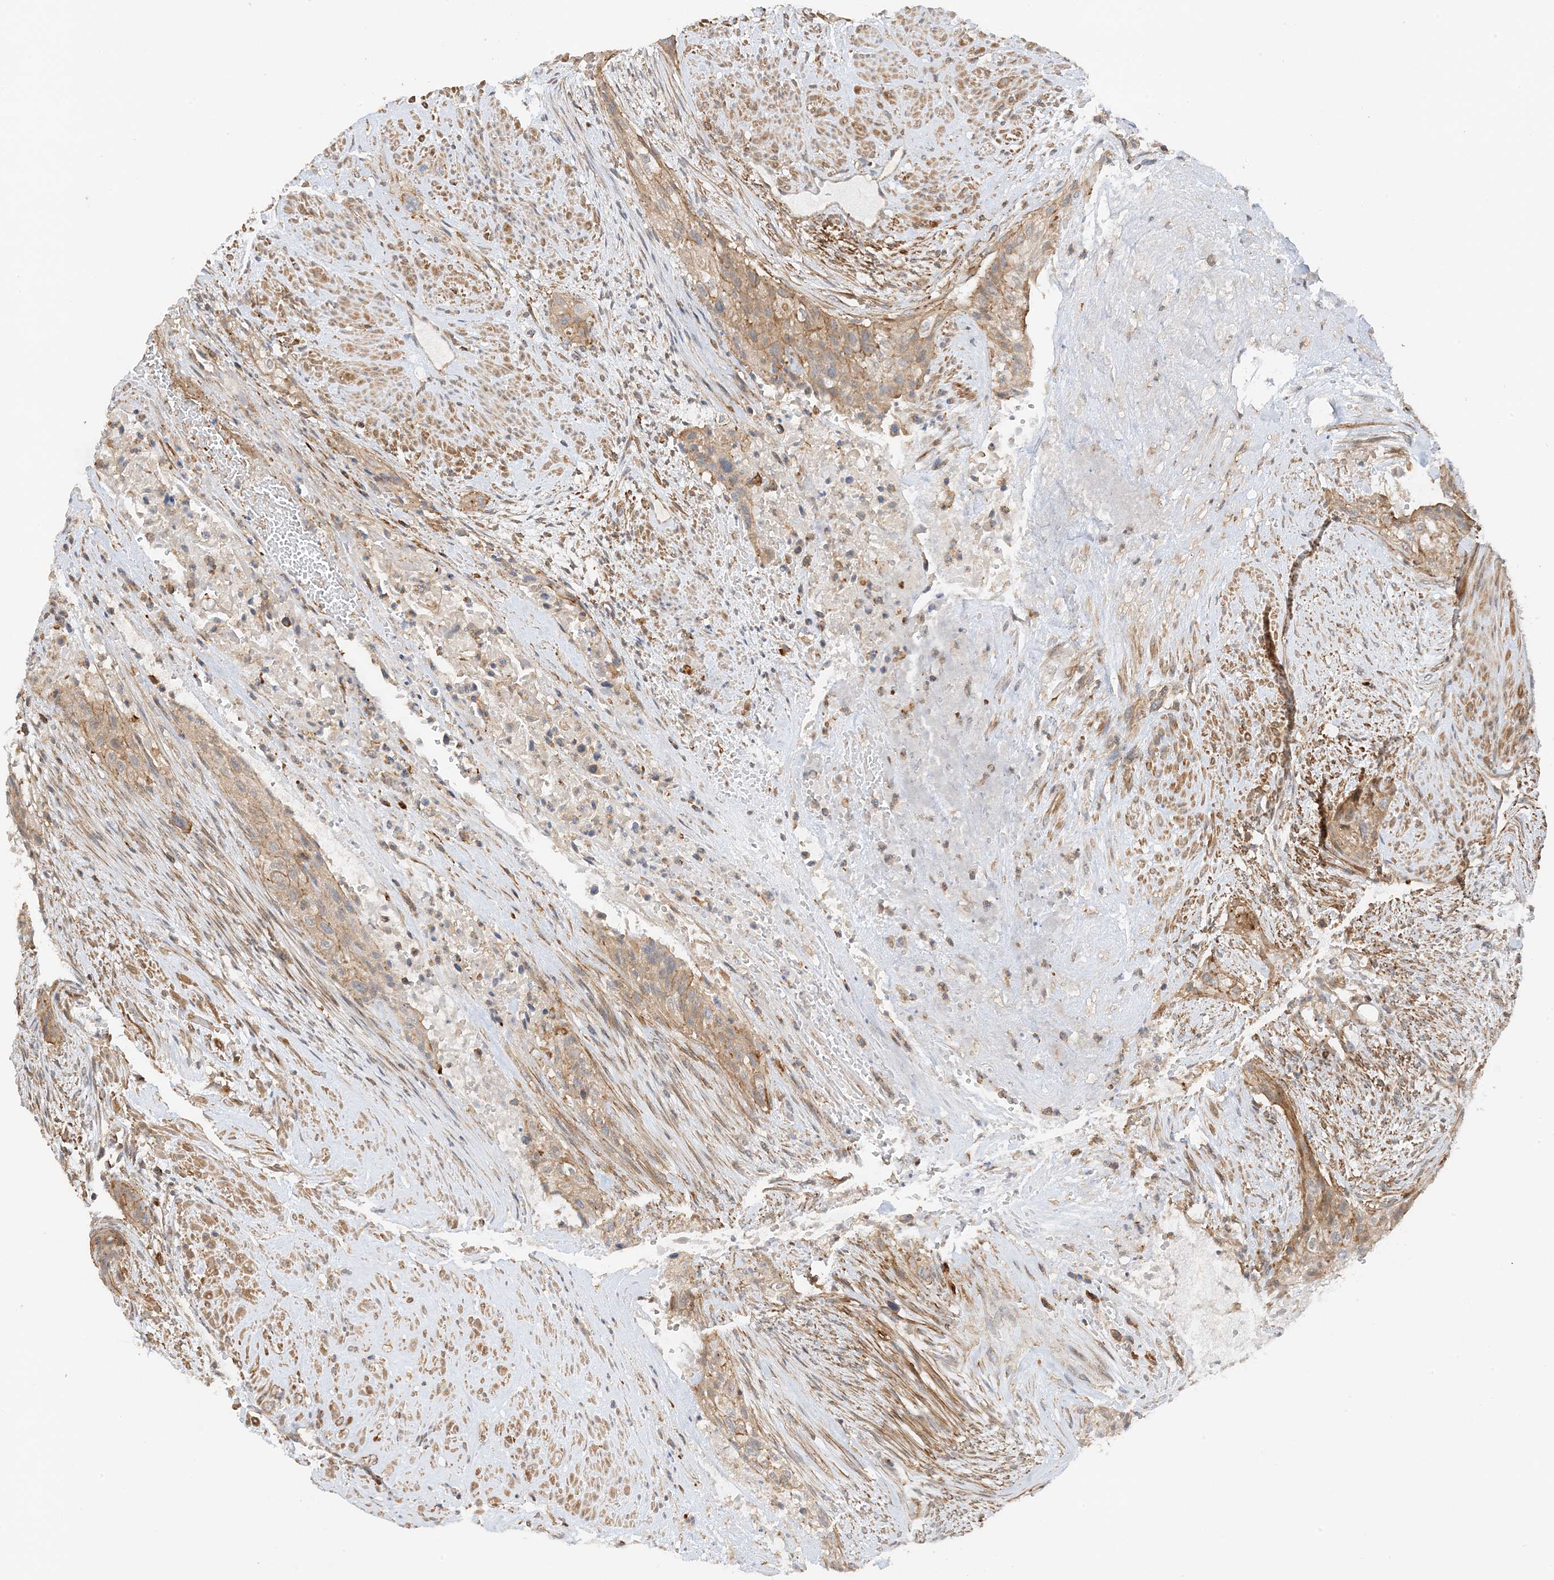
{"staining": {"intensity": "weak", "quantity": ">75%", "location": "cytoplasmic/membranous"}, "tissue": "urothelial cancer", "cell_type": "Tumor cells", "image_type": "cancer", "snomed": [{"axis": "morphology", "description": "Urothelial carcinoma, High grade"}, {"axis": "topography", "description": "Urinary bladder"}], "caption": "Protein analysis of urothelial cancer tissue exhibits weak cytoplasmic/membranous expression in about >75% of tumor cells. (Stains: DAB in brown, nuclei in blue, Microscopy: brightfield microscopy at high magnification).", "gene": "TATDN3", "patient": {"sex": "male", "age": 35}}